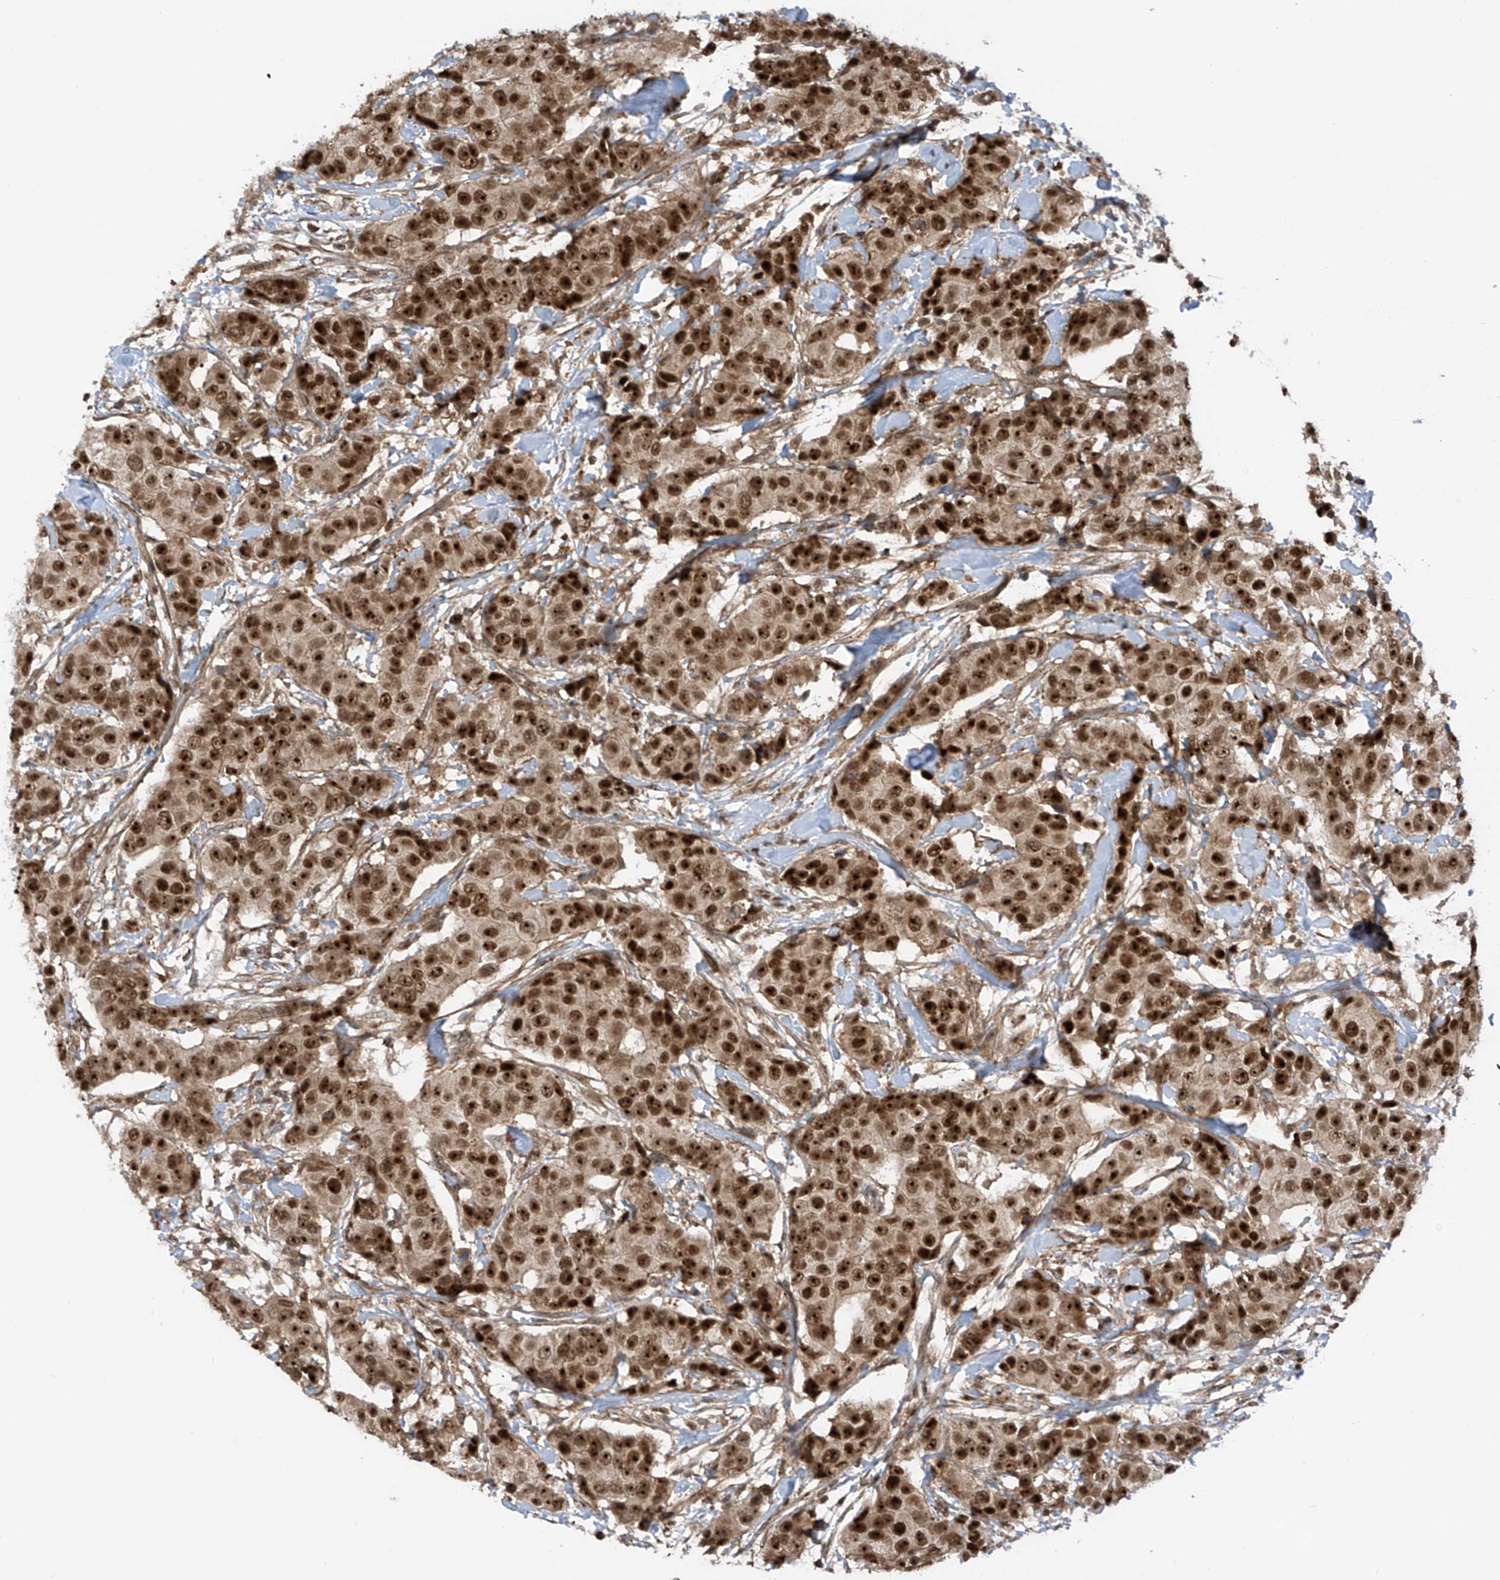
{"staining": {"intensity": "strong", "quantity": ">75%", "location": "nuclear"}, "tissue": "breast cancer", "cell_type": "Tumor cells", "image_type": "cancer", "snomed": [{"axis": "morphology", "description": "Normal tissue, NOS"}, {"axis": "morphology", "description": "Duct carcinoma"}, {"axis": "topography", "description": "Breast"}], "caption": "Human breast cancer stained with a protein marker exhibits strong staining in tumor cells.", "gene": "REPIN1", "patient": {"sex": "female", "age": 39}}